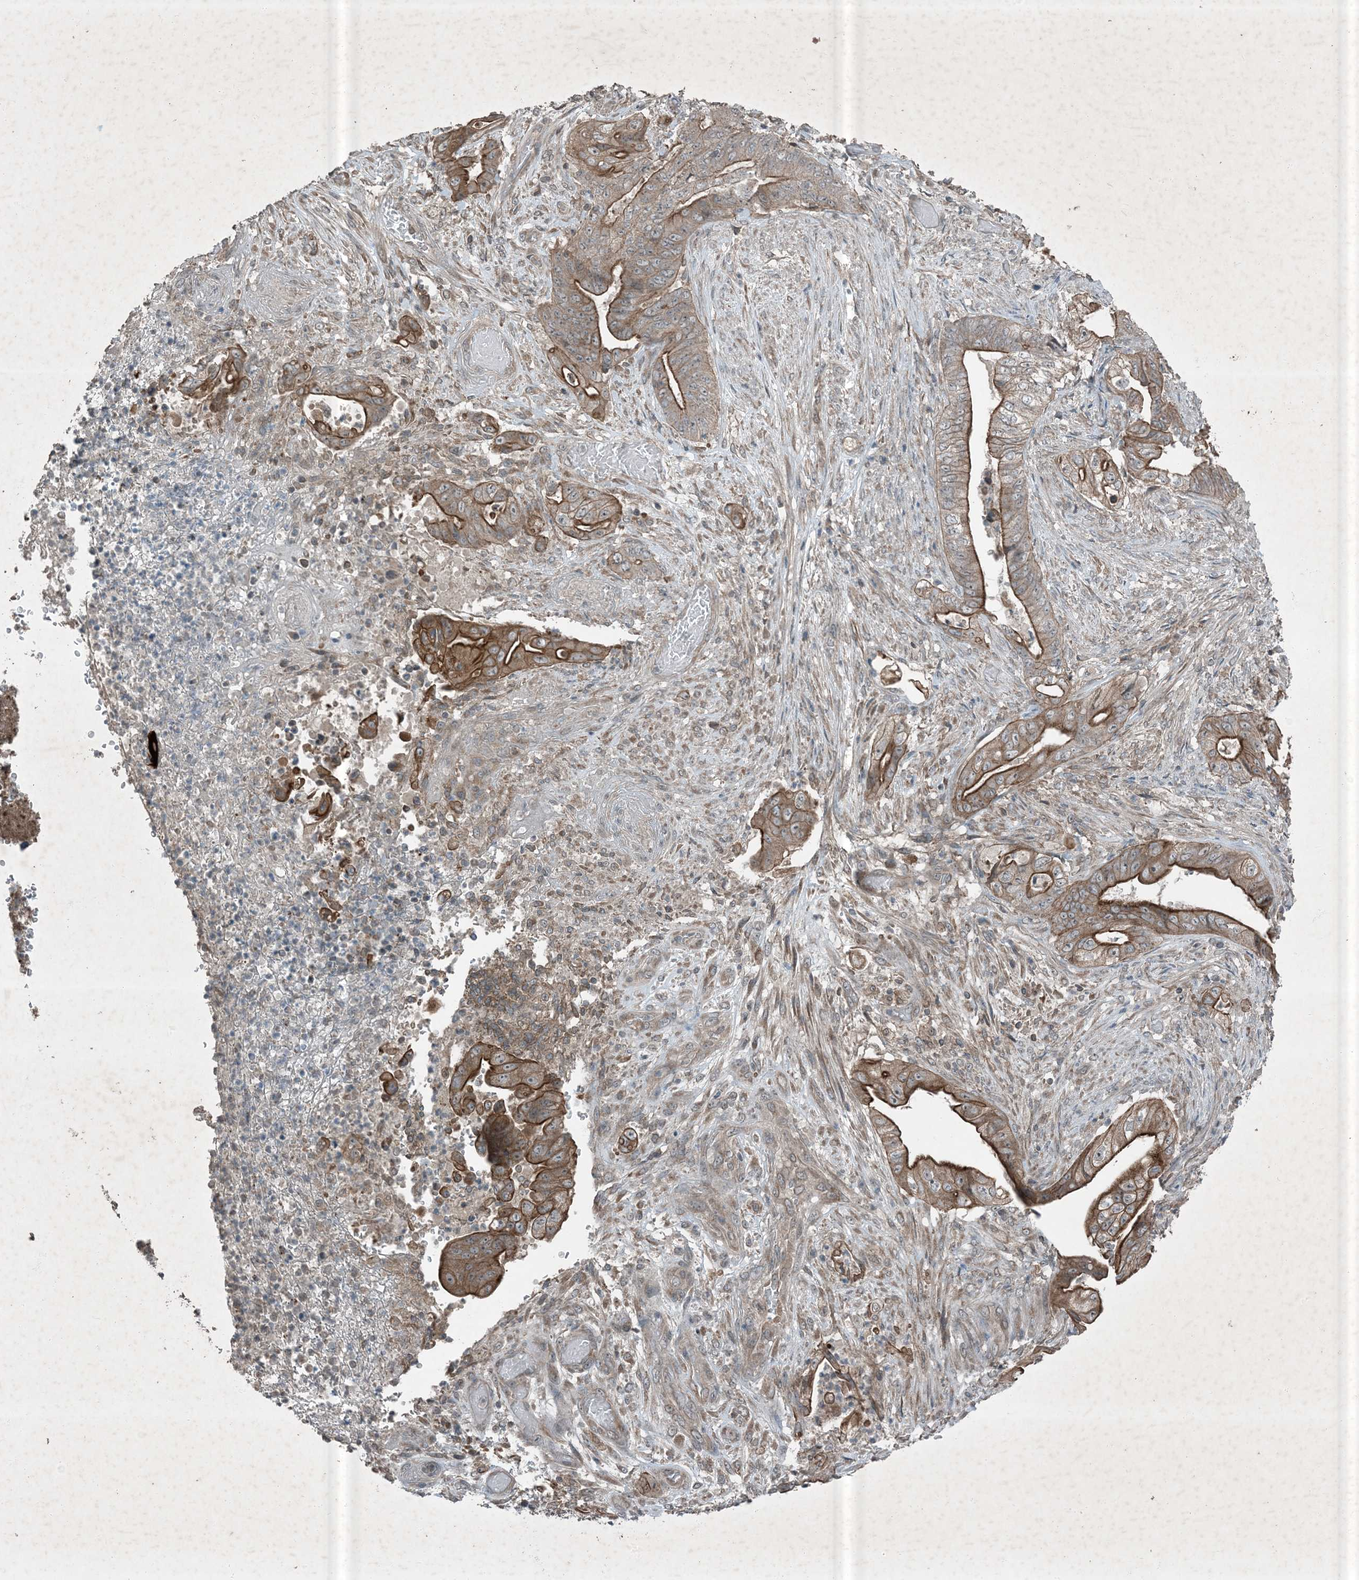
{"staining": {"intensity": "strong", "quantity": "25%-75%", "location": "cytoplasmic/membranous"}, "tissue": "stomach cancer", "cell_type": "Tumor cells", "image_type": "cancer", "snomed": [{"axis": "morphology", "description": "Adenocarcinoma, NOS"}, {"axis": "topography", "description": "Stomach"}], "caption": "Strong cytoplasmic/membranous protein staining is seen in approximately 25%-75% of tumor cells in stomach cancer (adenocarcinoma).", "gene": "MDN1", "patient": {"sex": "female", "age": 73}}